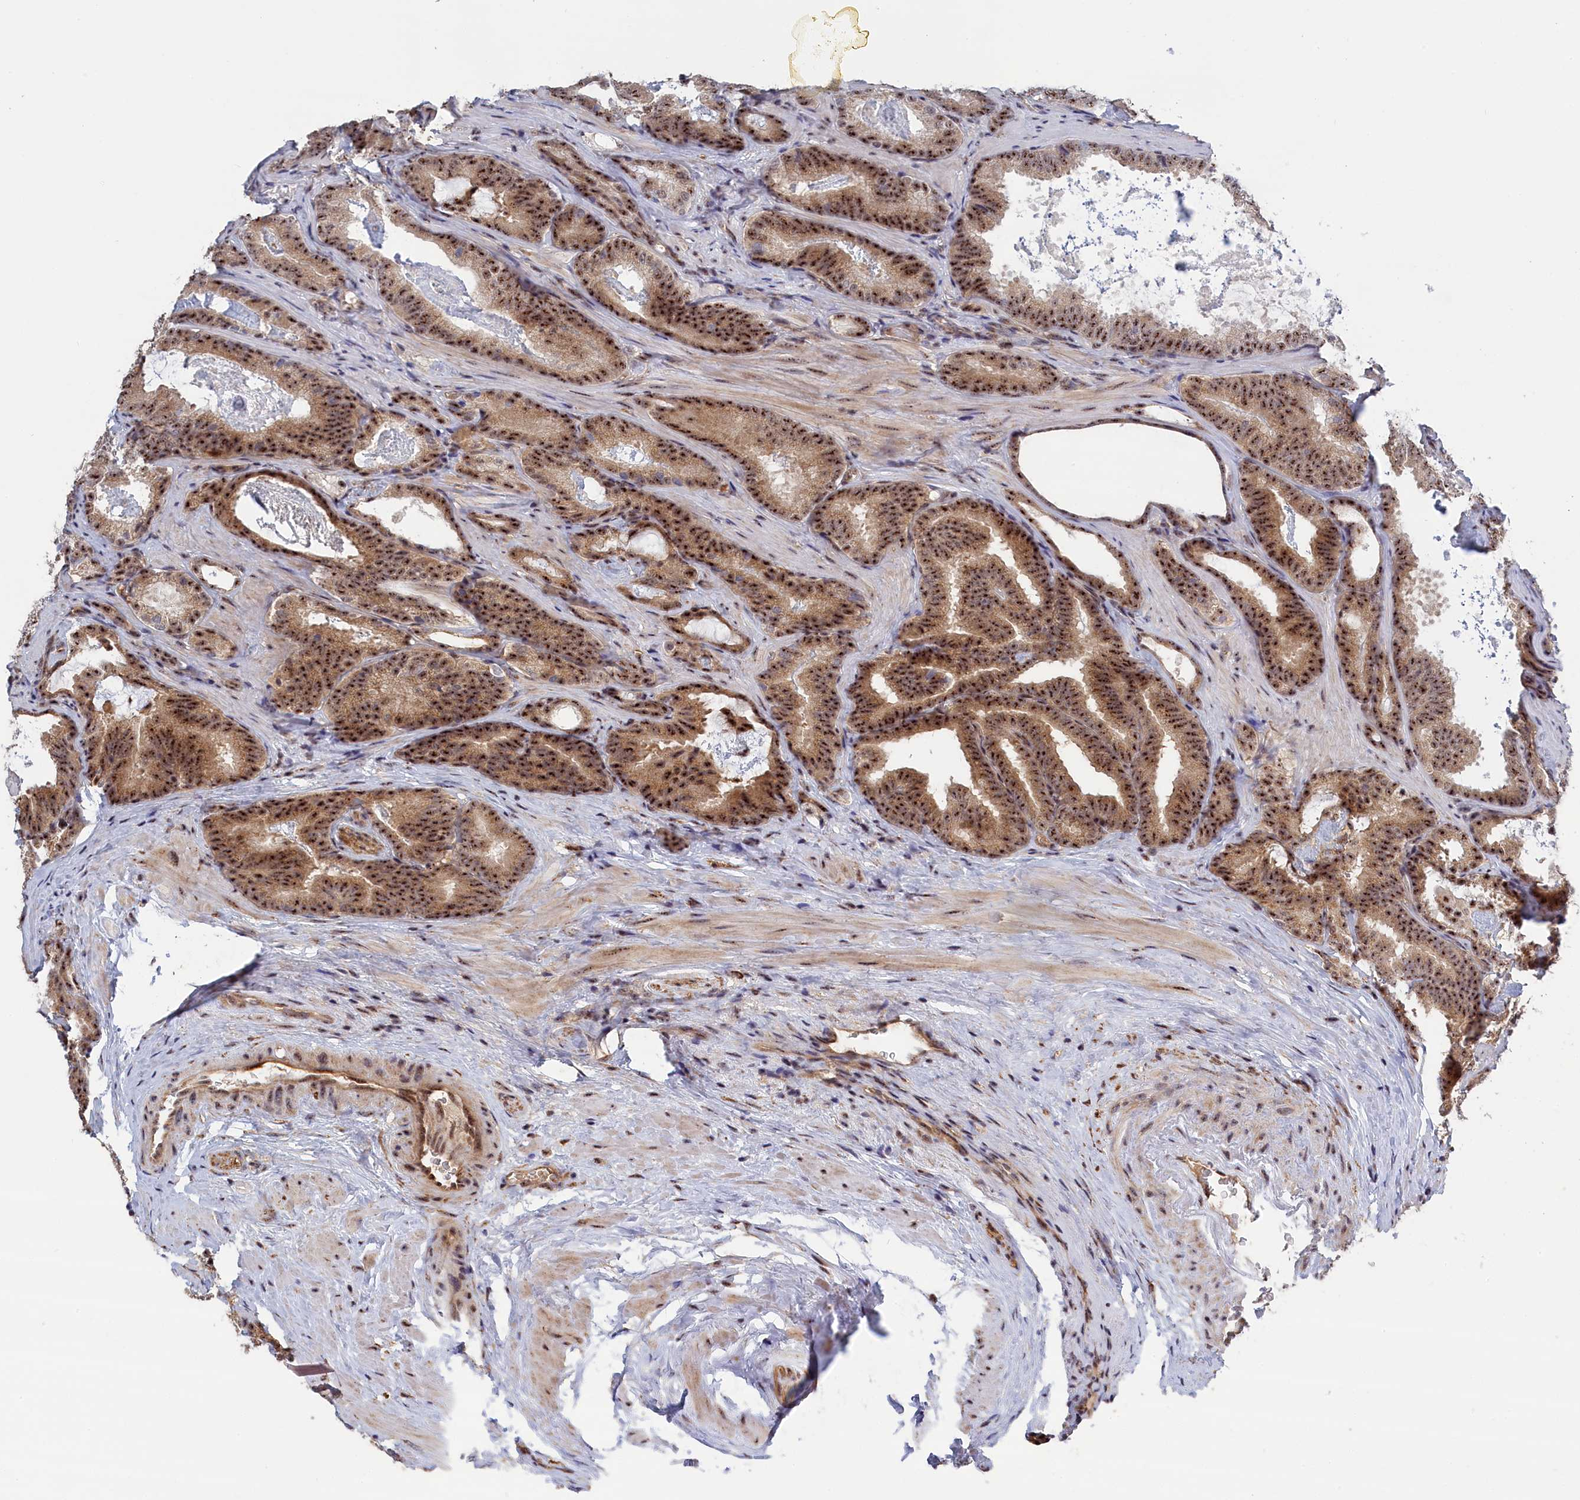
{"staining": {"intensity": "moderate", "quantity": ">75%", "location": "cytoplasmic/membranous,nuclear"}, "tissue": "prostate cancer", "cell_type": "Tumor cells", "image_type": "cancer", "snomed": [{"axis": "morphology", "description": "Adenocarcinoma, Low grade"}, {"axis": "topography", "description": "Prostate"}], "caption": "Prostate adenocarcinoma (low-grade) was stained to show a protein in brown. There is medium levels of moderate cytoplasmic/membranous and nuclear positivity in about >75% of tumor cells. (Brightfield microscopy of DAB IHC at high magnification).", "gene": "TAB1", "patient": {"sex": "male", "age": 60}}